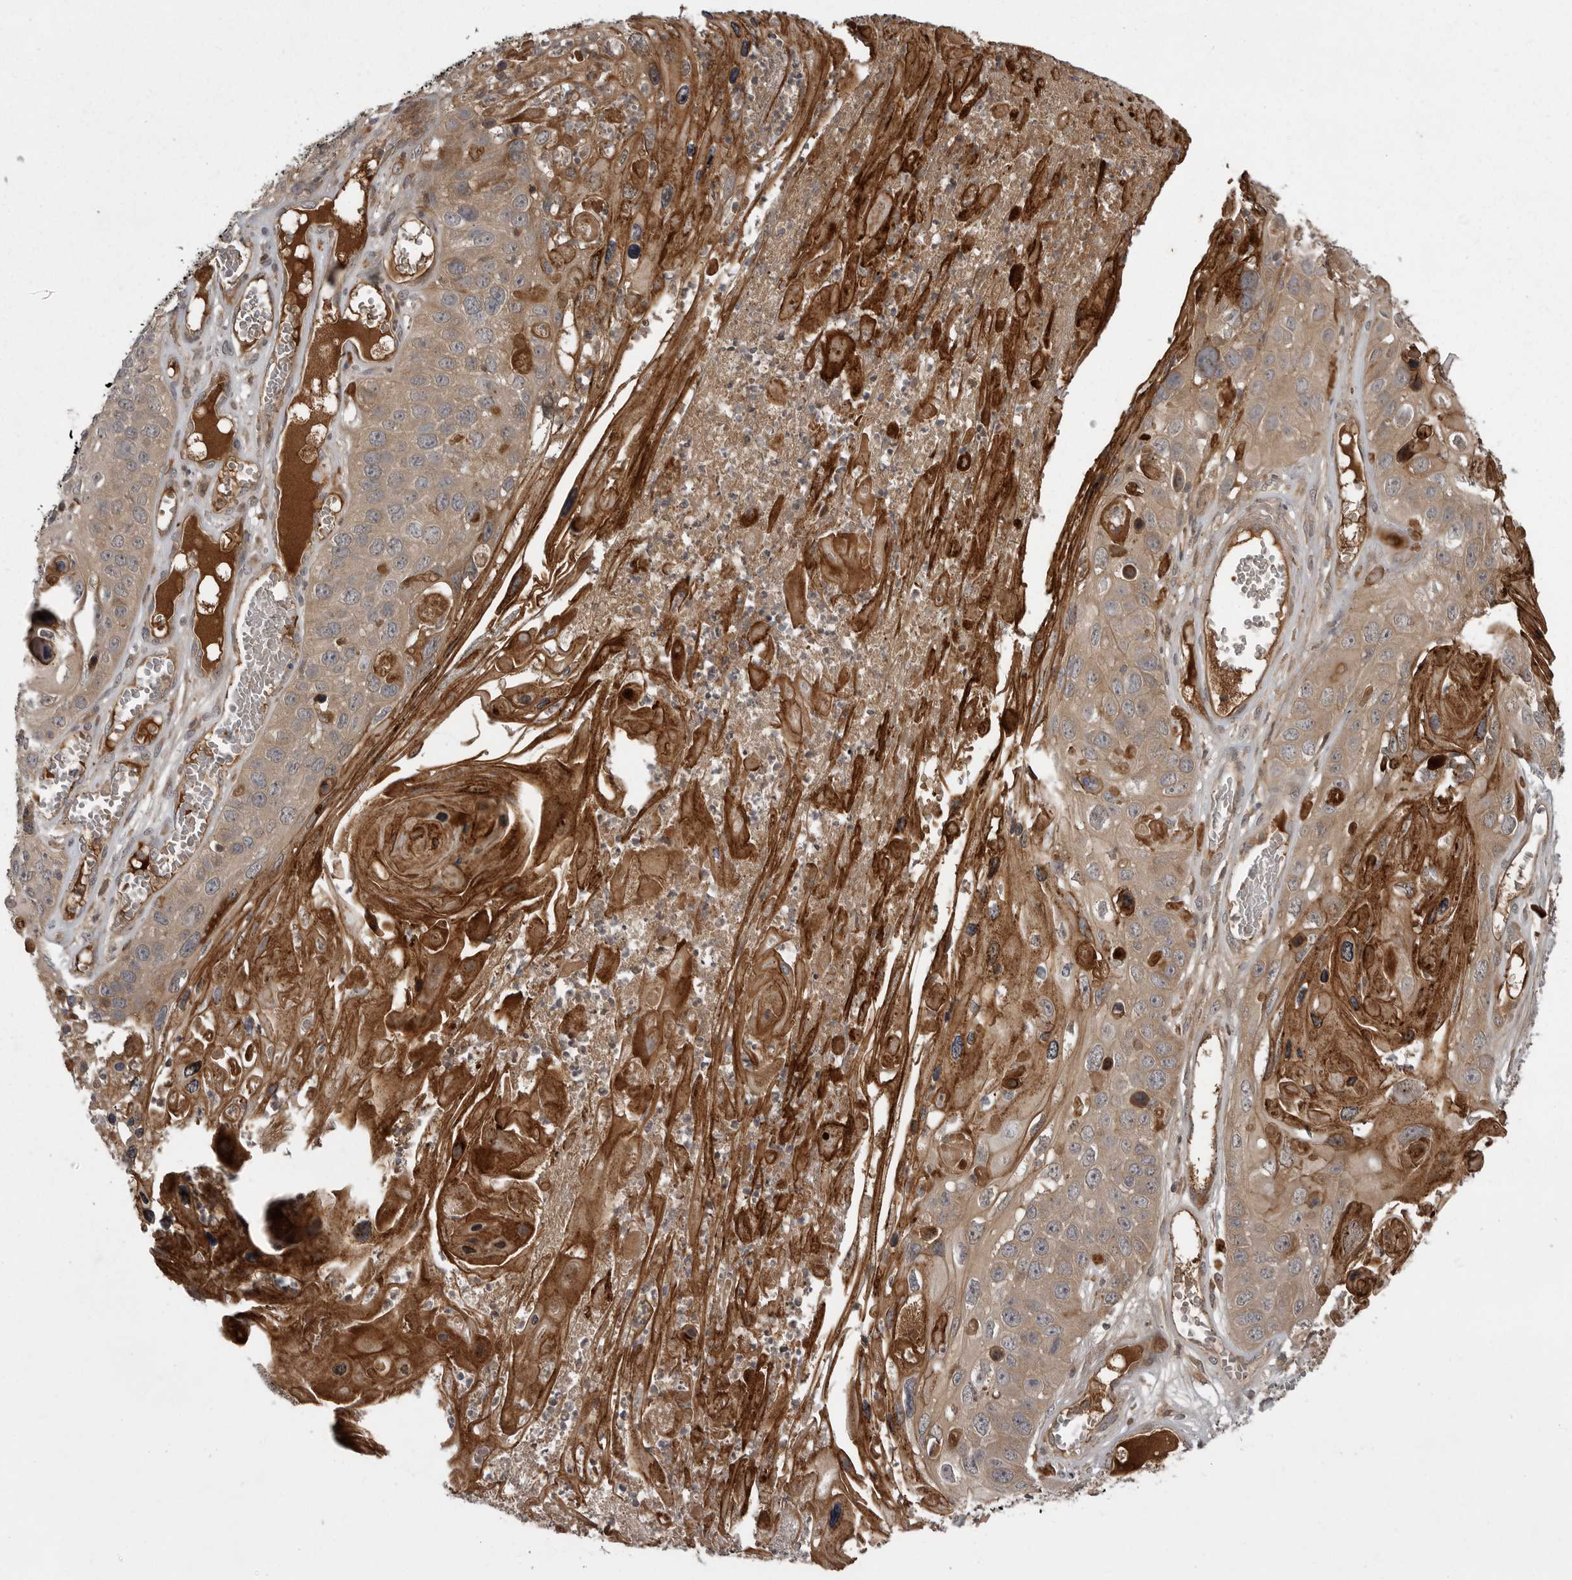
{"staining": {"intensity": "strong", "quantity": "<25%", "location": "cytoplasmic/membranous"}, "tissue": "skin cancer", "cell_type": "Tumor cells", "image_type": "cancer", "snomed": [{"axis": "morphology", "description": "Squamous cell carcinoma, NOS"}, {"axis": "topography", "description": "Skin"}], "caption": "Immunohistochemical staining of squamous cell carcinoma (skin) shows medium levels of strong cytoplasmic/membranous protein positivity in approximately <25% of tumor cells. (DAB IHC with brightfield microscopy, high magnification).", "gene": "GPR31", "patient": {"sex": "male", "age": 55}}